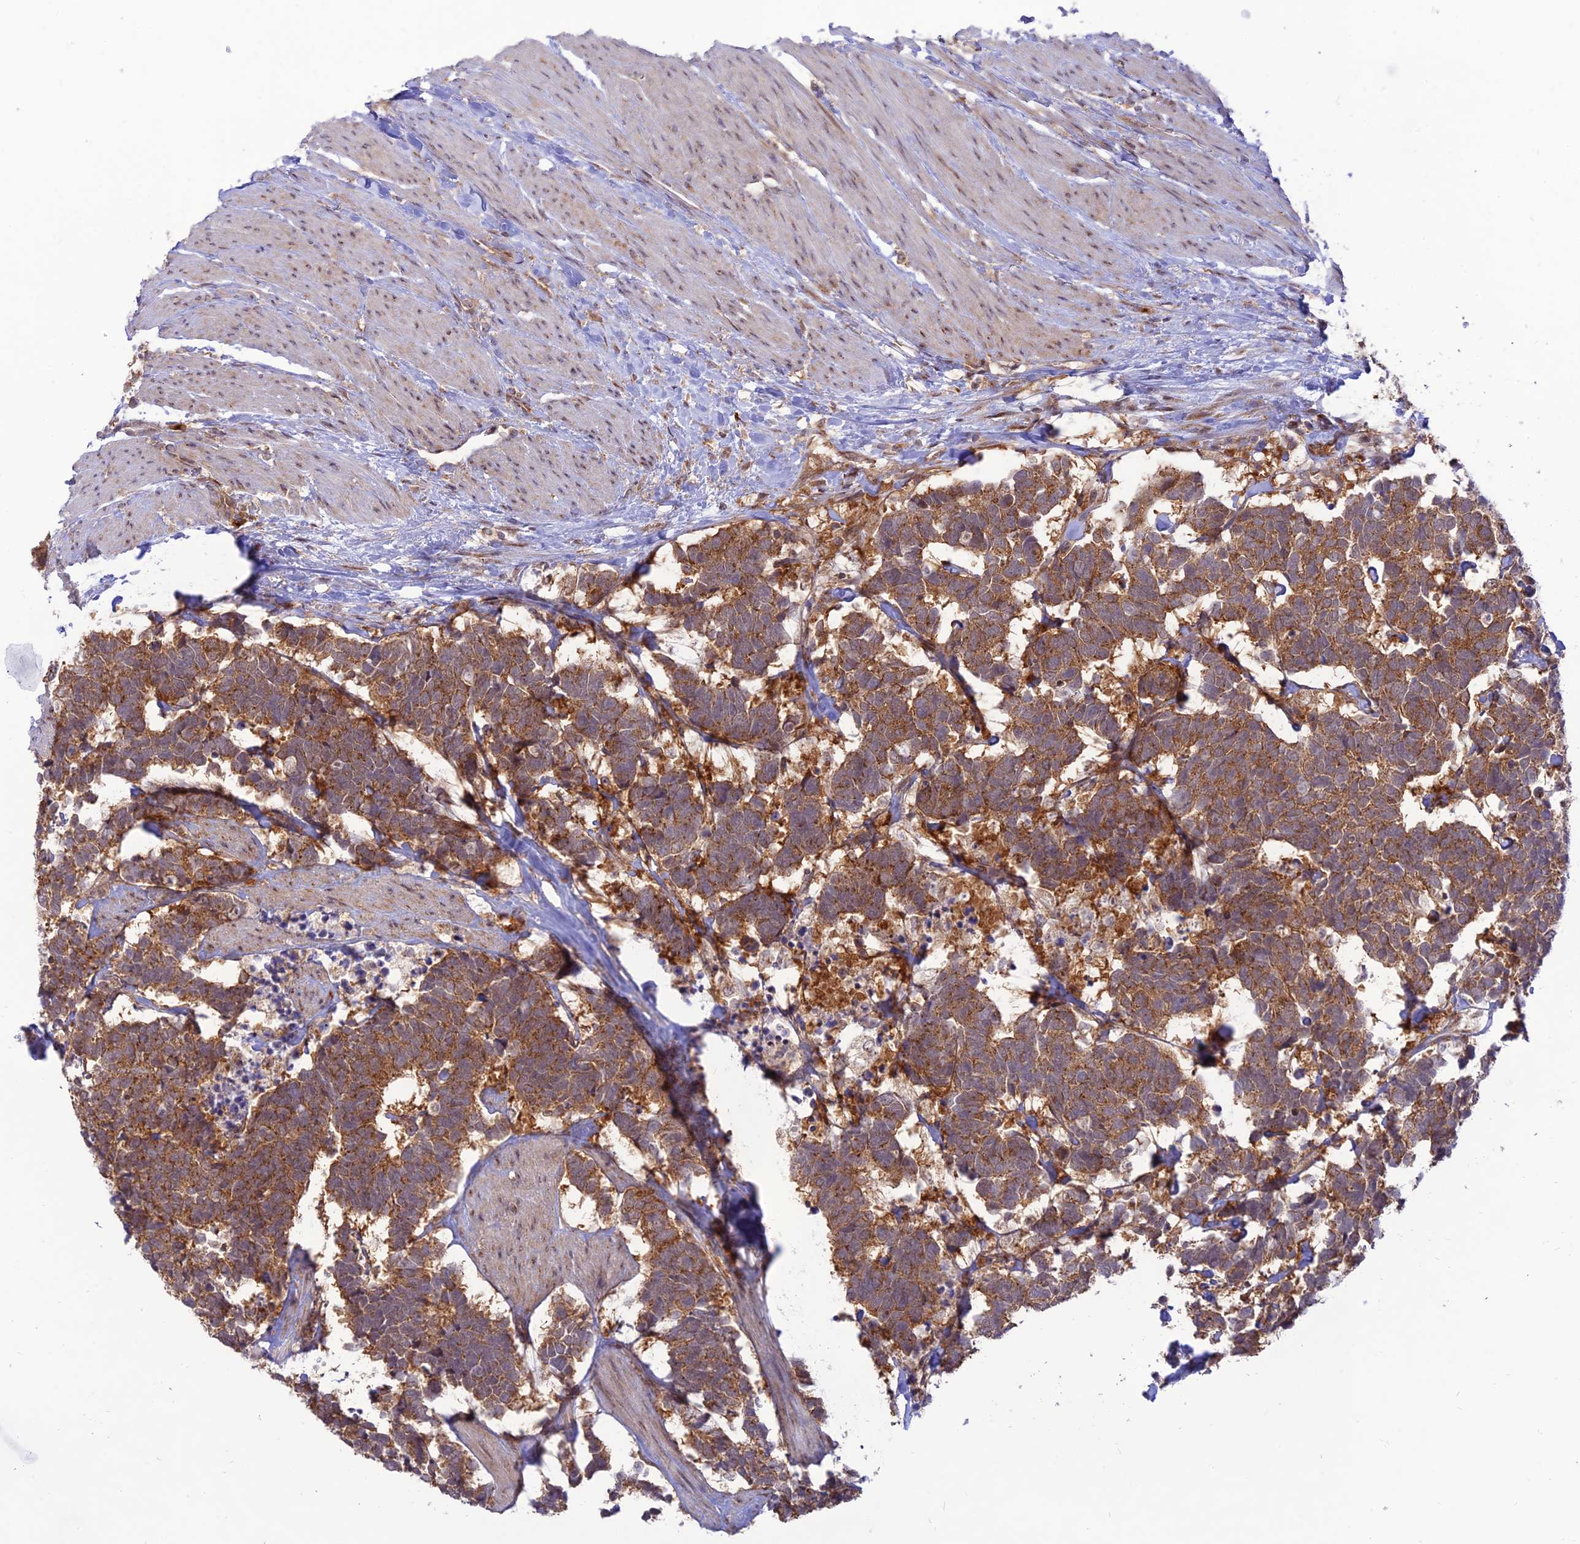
{"staining": {"intensity": "moderate", "quantity": ">75%", "location": "cytoplasmic/membranous"}, "tissue": "carcinoid", "cell_type": "Tumor cells", "image_type": "cancer", "snomed": [{"axis": "morphology", "description": "Carcinoma, NOS"}, {"axis": "morphology", "description": "Carcinoid, malignant, NOS"}, {"axis": "topography", "description": "Urinary bladder"}], "caption": "Immunohistochemistry photomicrograph of human carcinoma stained for a protein (brown), which displays medium levels of moderate cytoplasmic/membranous expression in approximately >75% of tumor cells.", "gene": "GOLGA3", "patient": {"sex": "male", "age": 57}}